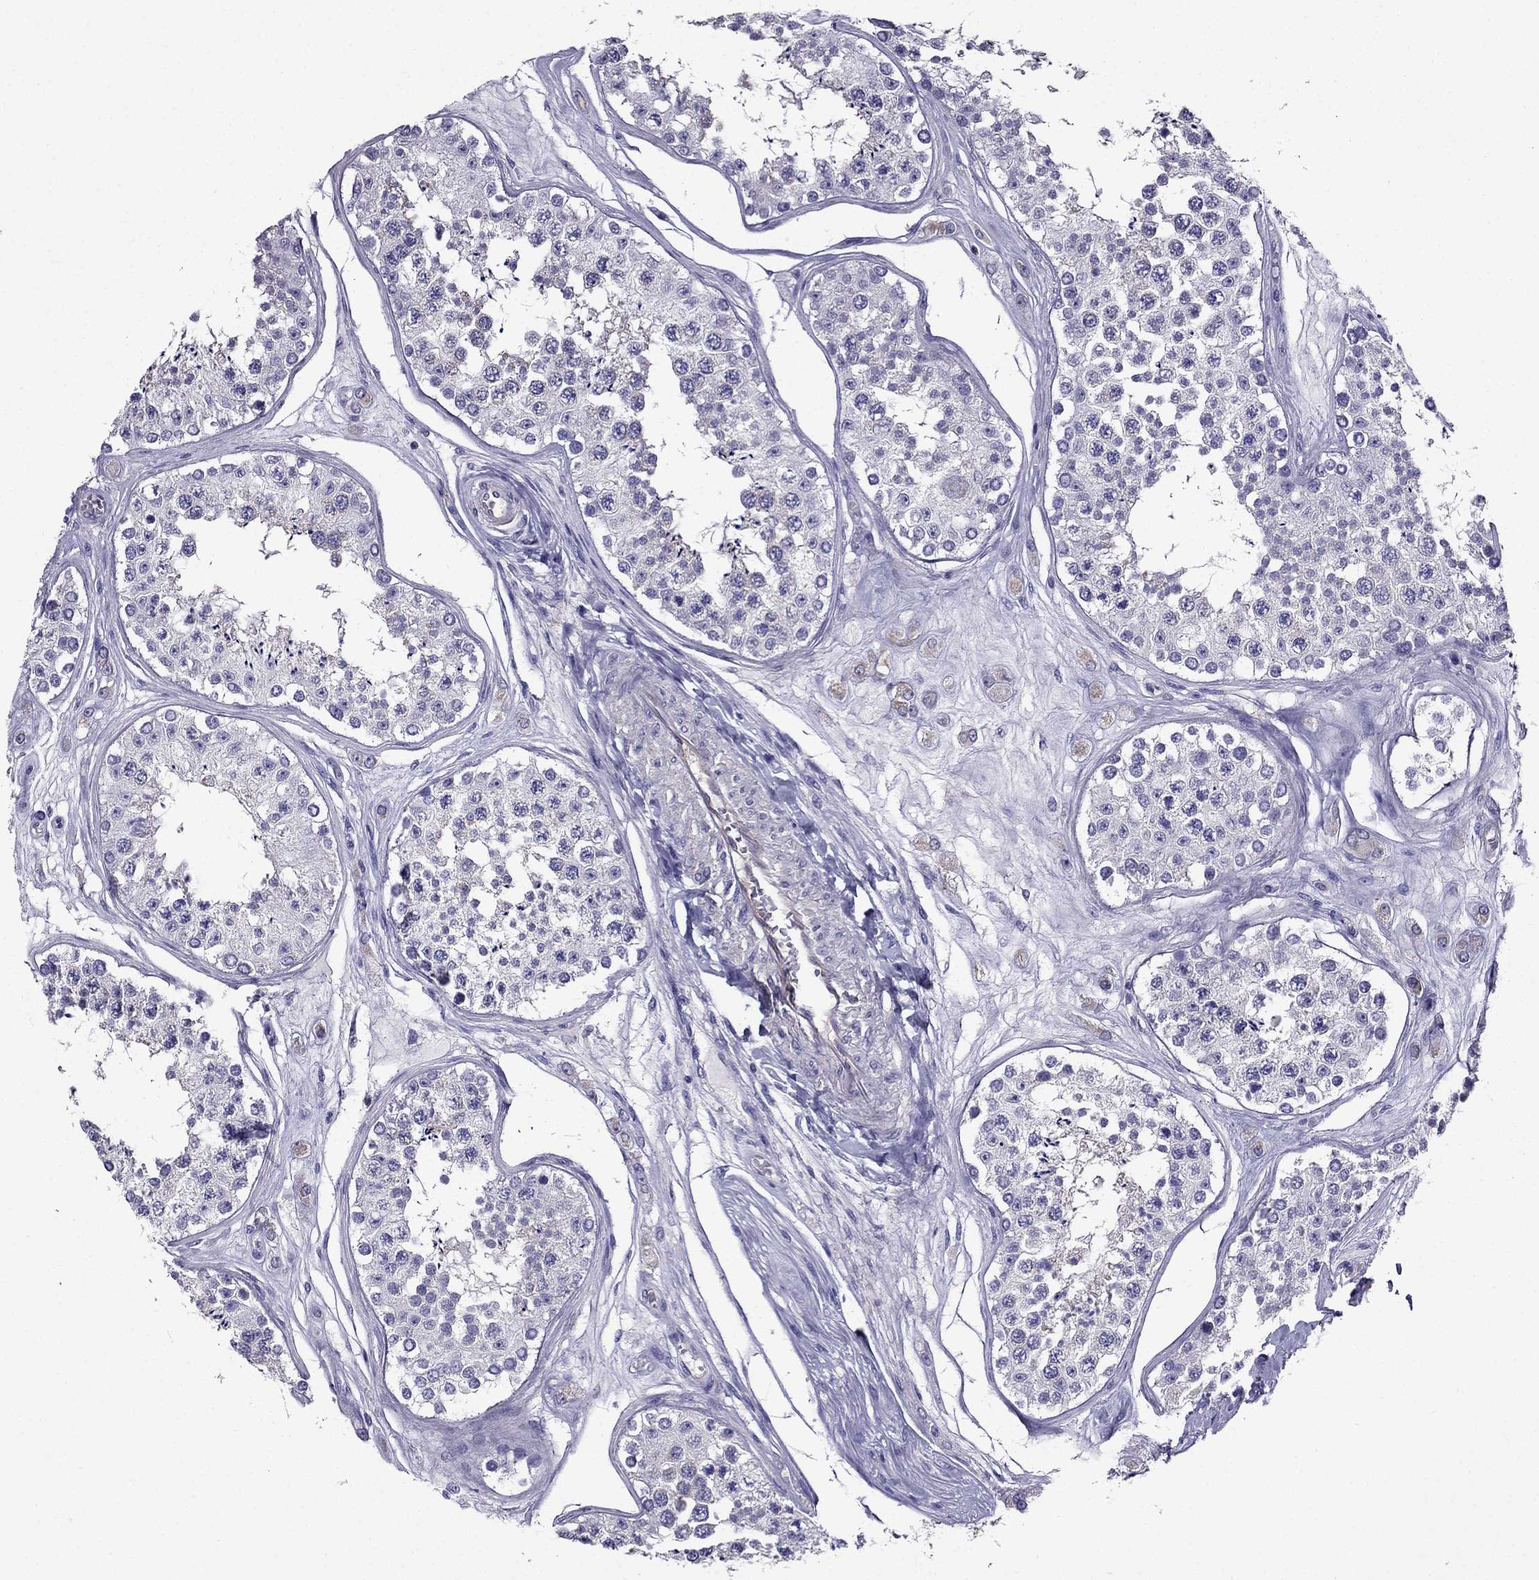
{"staining": {"intensity": "weak", "quantity": "<25%", "location": "cytoplasmic/membranous"}, "tissue": "testis", "cell_type": "Cells in seminiferous ducts", "image_type": "normal", "snomed": [{"axis": "morphology", "description": "Normal tissue, NOS"}, {"axis": "topography", "description": "Testis"}], "caption": "The histopathology image displays no staining of cells in seminiferous ducts in normal testis.", "gene": "AAK1", "patient": {"sex": "male", "age": 25}}